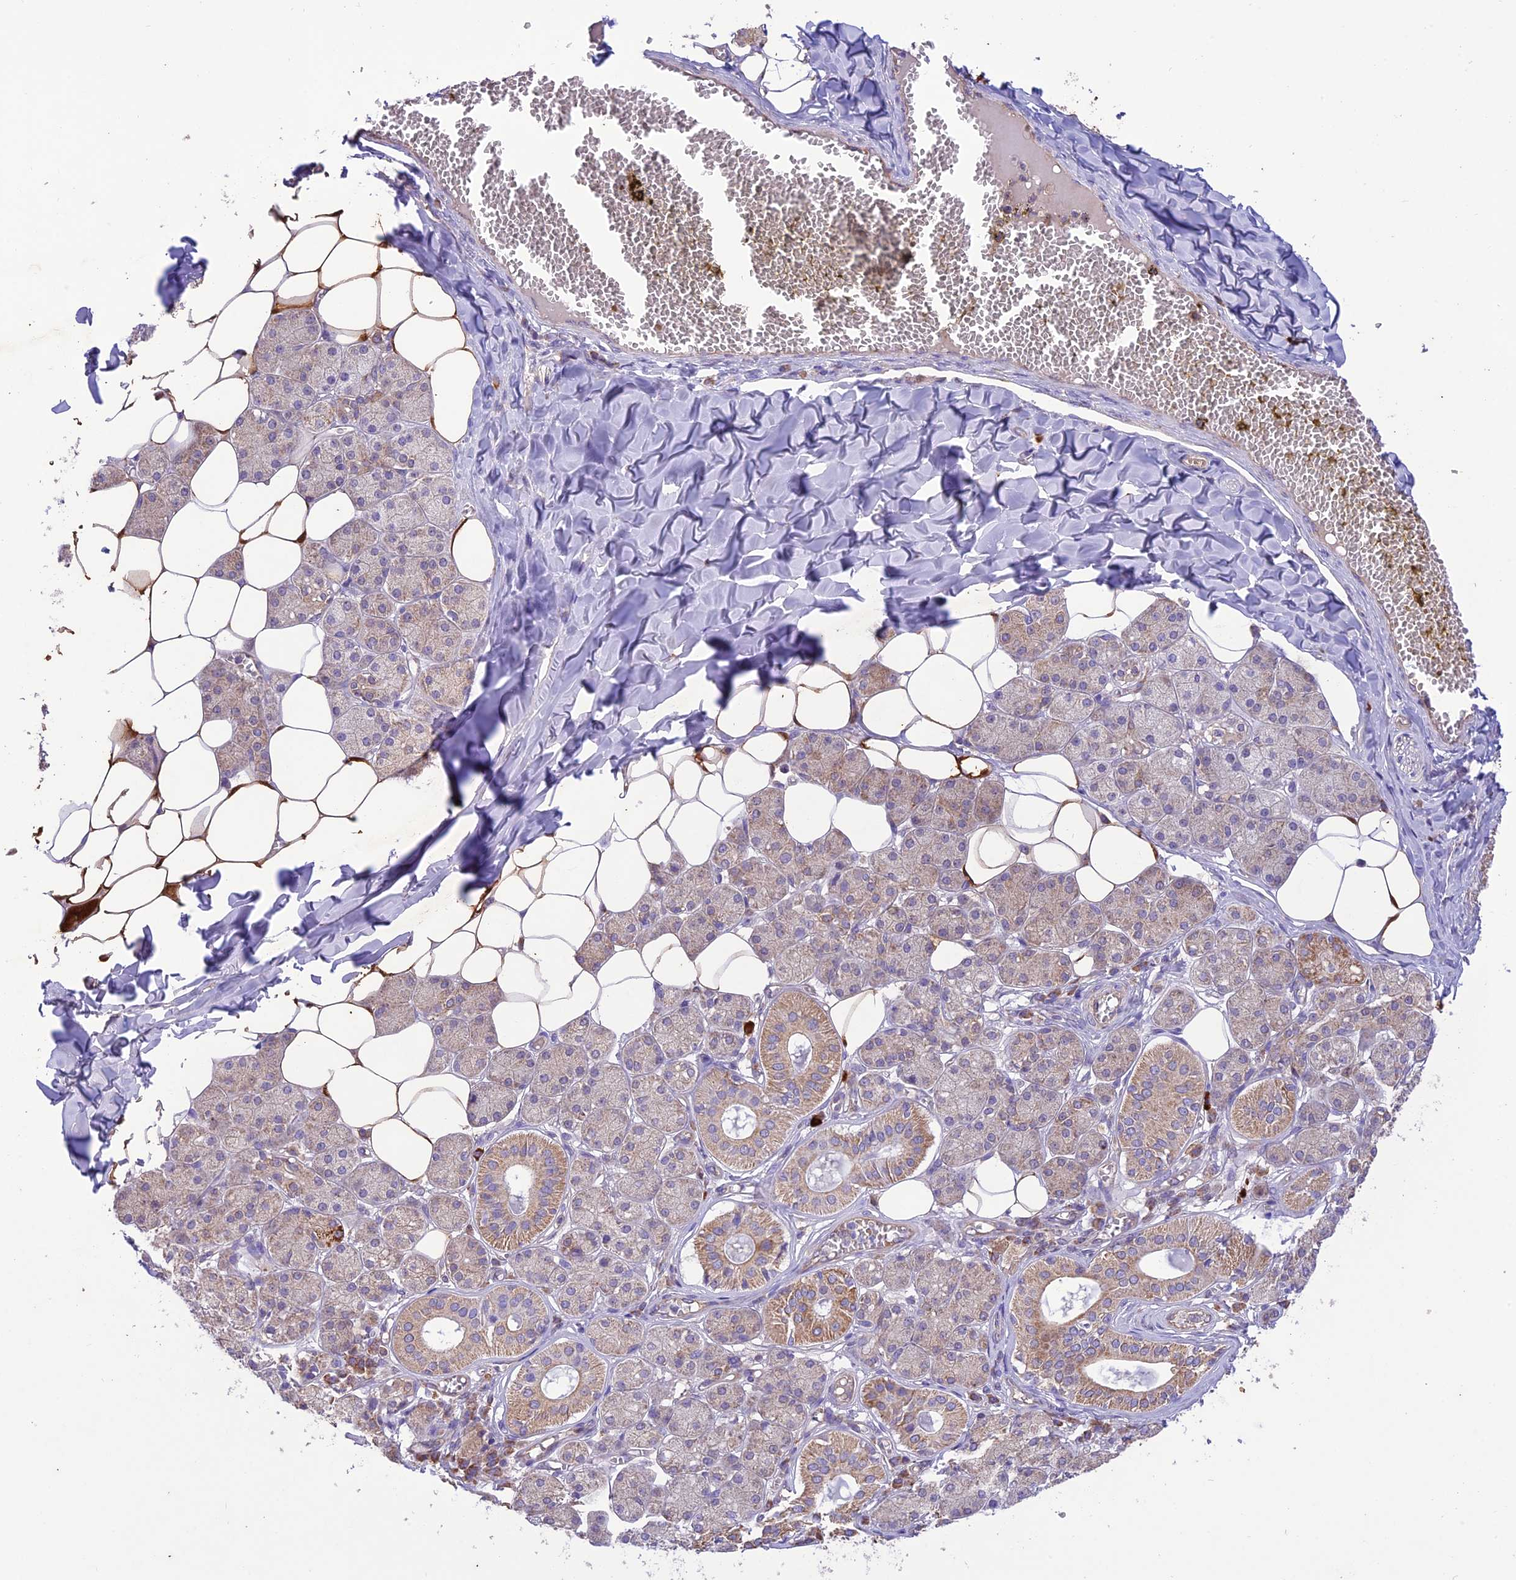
{"staining": {"intensity": "moderate", "quantity": "25%-75%", "location": "cytoplasmic/membranous"}, "tissue": "salivary gland", "cell_type": "Glandular cells", "image_type": "normal", "snomed": [{"axis": "morphology", "description": "Normal tissue, NOS"}, {"axis": "topography", "description": "Salivary gland"}], "caption": "Moderate cytoplasmic/membranous protein staining is identified in about 25%-75% of glandular cells in salivary gland. The staining is performed using DAB (3,3'-diaminobenzidine) brown chromogen to label protein expression. The nuclei are counter-stained blue using hematoxylin.", "gene": "NDUFAF1", "patient": {"sex": "female", "age": 33}}